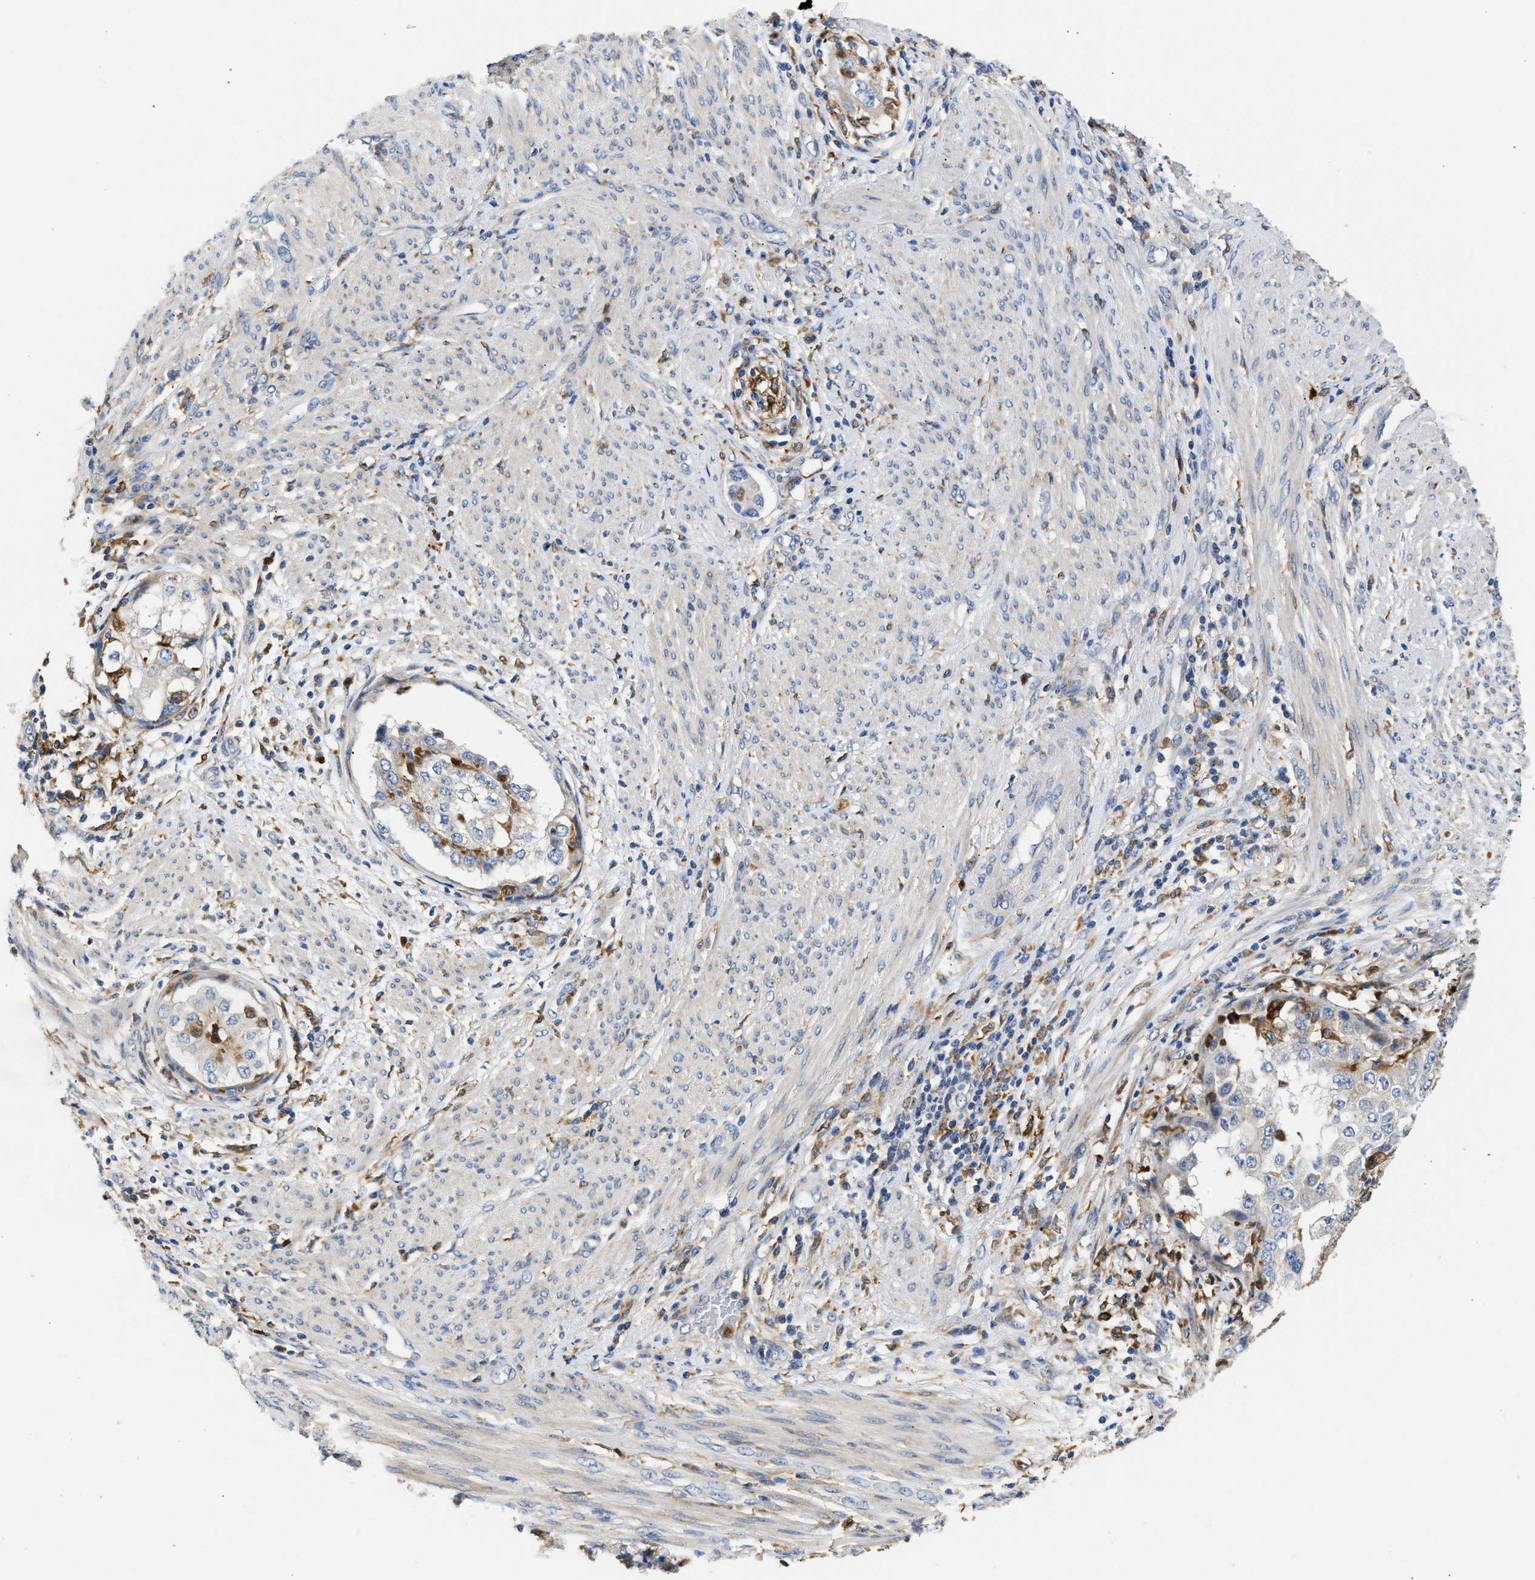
{"staining": {"intensity": "negative", "quantity": "none", "location": "none"}, "tissue": "endometrial cancer", "cell_type": "Tumor cells", "image_type": "cancer", "snomed": [{"axis": "morphology", "description": "Adenocarcinoma, NOS"}, {"axis": "topography", "description": "Endometrium"}], "caption": "Tumor cells show no significant protein positivity in adenocarcinoma (endometrial). The staining is performed using DAB (3,3'-diaminobenzidine) brown chromogen with nuclei counter-stained in using hematoxylin.", "gene": "RAB31", "patient": {"sex": "female", "age": 85}}